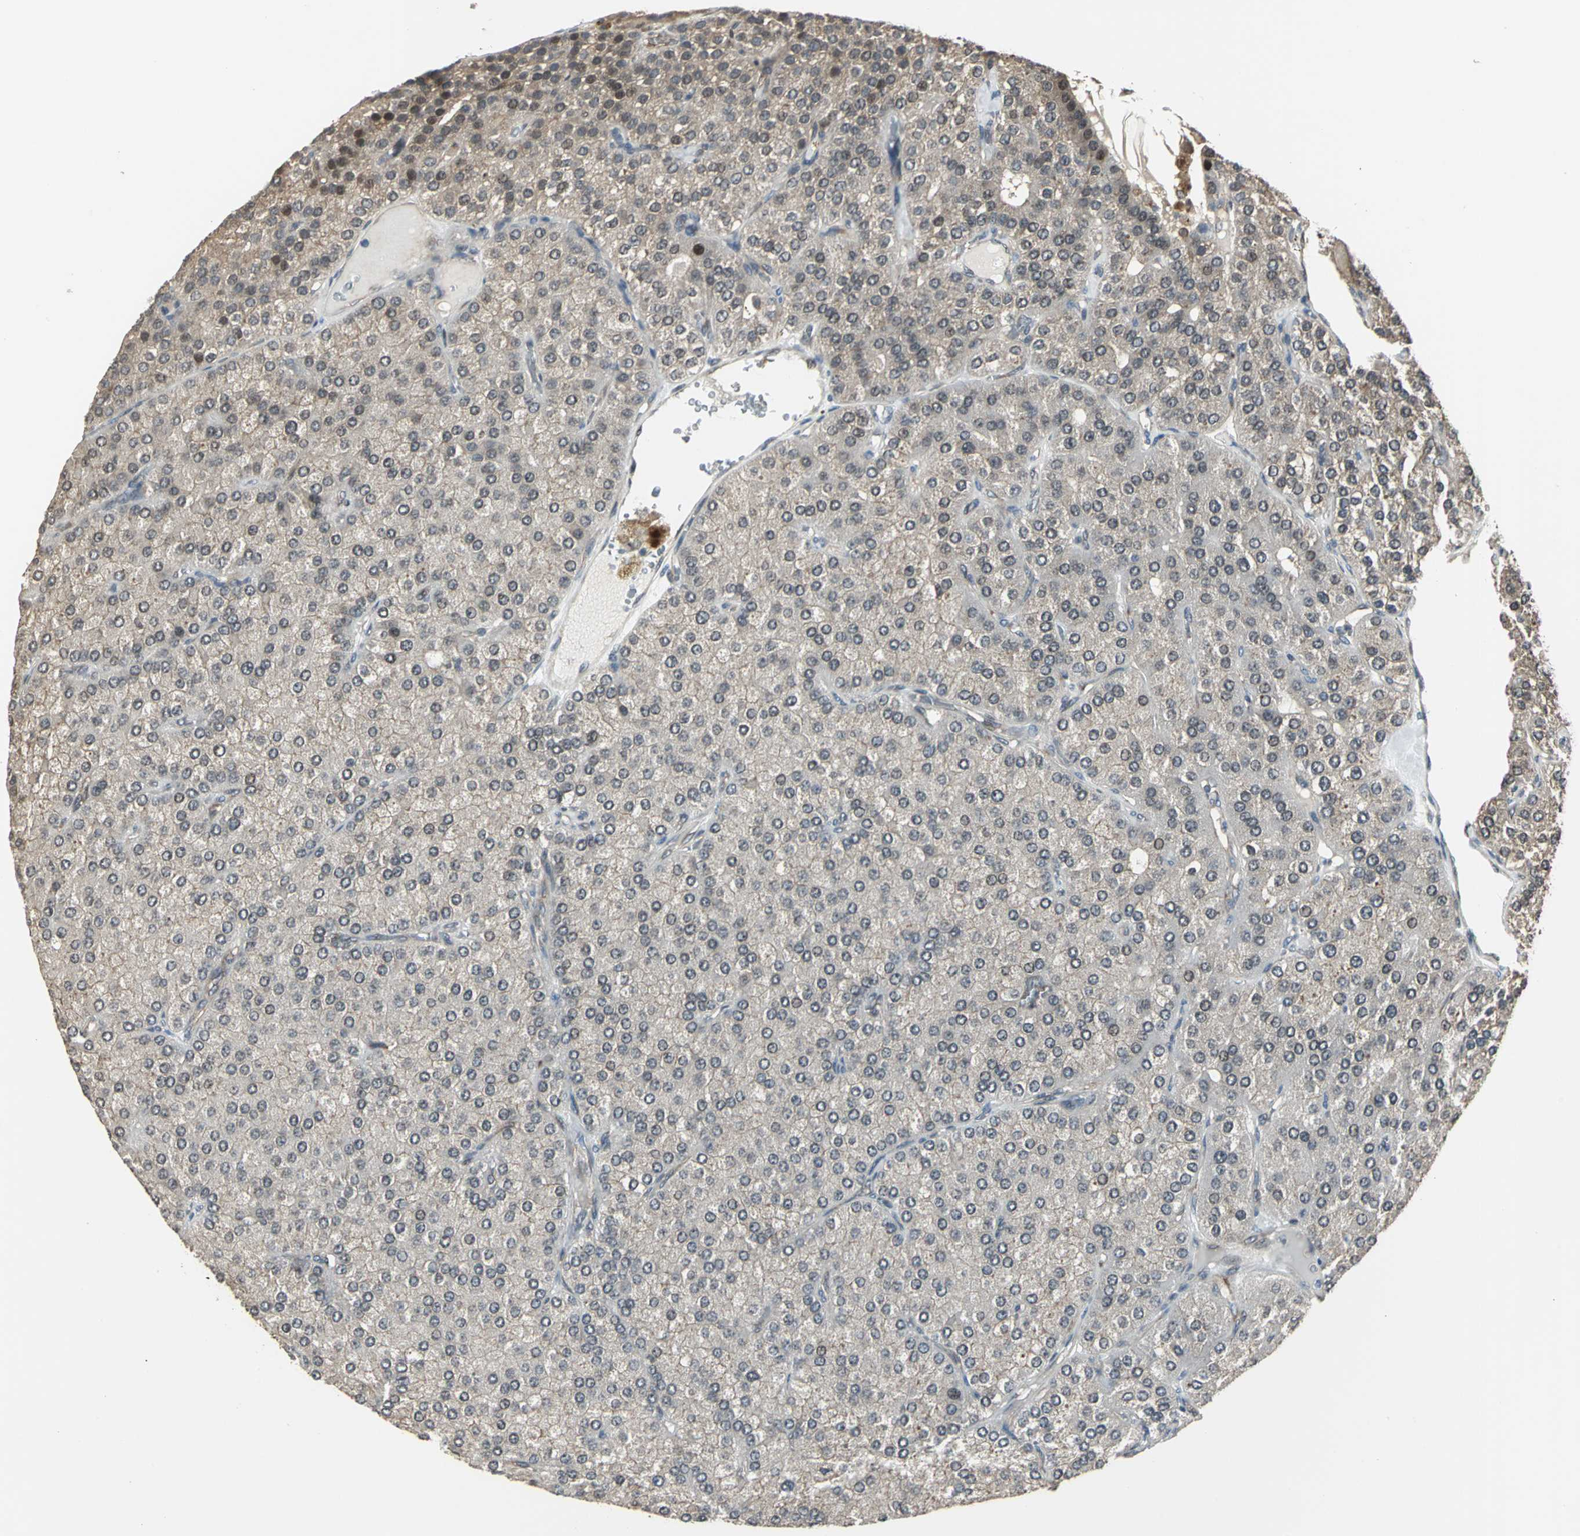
{"staining": {"intensity": "weak", "quantity": "25%-75%", "location": "cytoplasmic/membranous"}, "tissue": "parathyroid gland", "cell_type": "Glandular cells", "image_type": "normal", "snomed": [{"axis": "morphology", "description": "Normal tissue, NOS"}, {"axis": "morphology", "description": "Adenoma, NOS"}, {"axis": "topography", "description": "Parathyroid gland"}], "caption": "Immunohistochemistry (DAB (3,3'-diaminobenzidine)) staining of normal human parathyroid gland reveals weak cytoplasmic/membranous protein positivity in about 25%-75% of glandular cells. (DAB (3,3'-diaminobenzidine) IHC, brown staining for protein, blue staining for nuclei).", "gene": "PFDN1", "patient": {"sex": "female", "age": 86}}